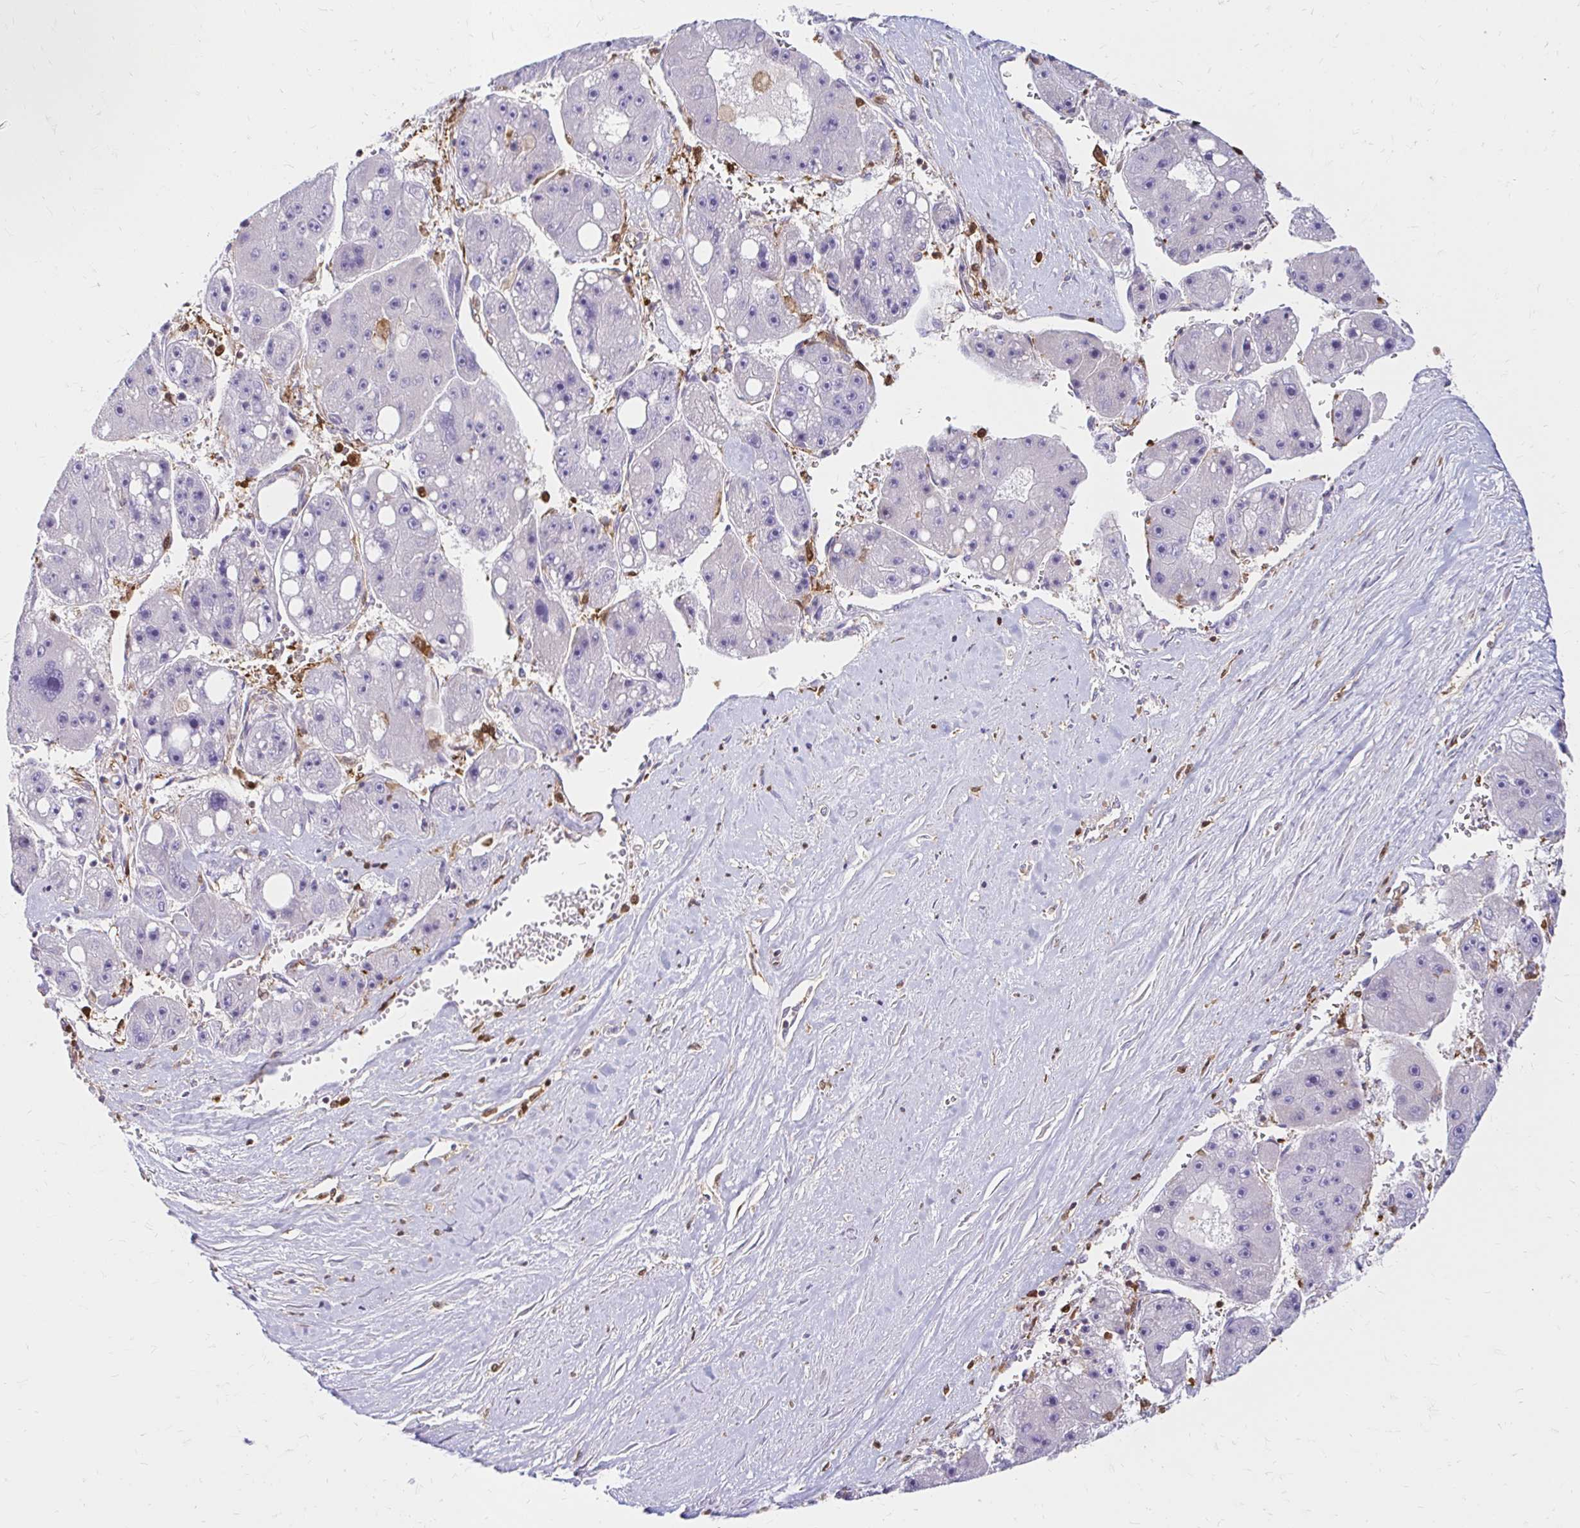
{"staining": {"intensity": "negative", "quantity": "none", "location": "none"}, "tissue": "liver cancer", "cell_type": "Tumor cells", "image_type": "cancer", "snomed": [{"axis": "morphology", "description": "Carcinoma, Hepatocellular, NOS"}, {"axis": "topography", "description": "Liver"}], "caption": "Immunohistochemical staining of liver cancer exhibits no significant positivity in tumor cells.", "gene": "PYCARD", "patient": {"sex": "female", "age": 61}}